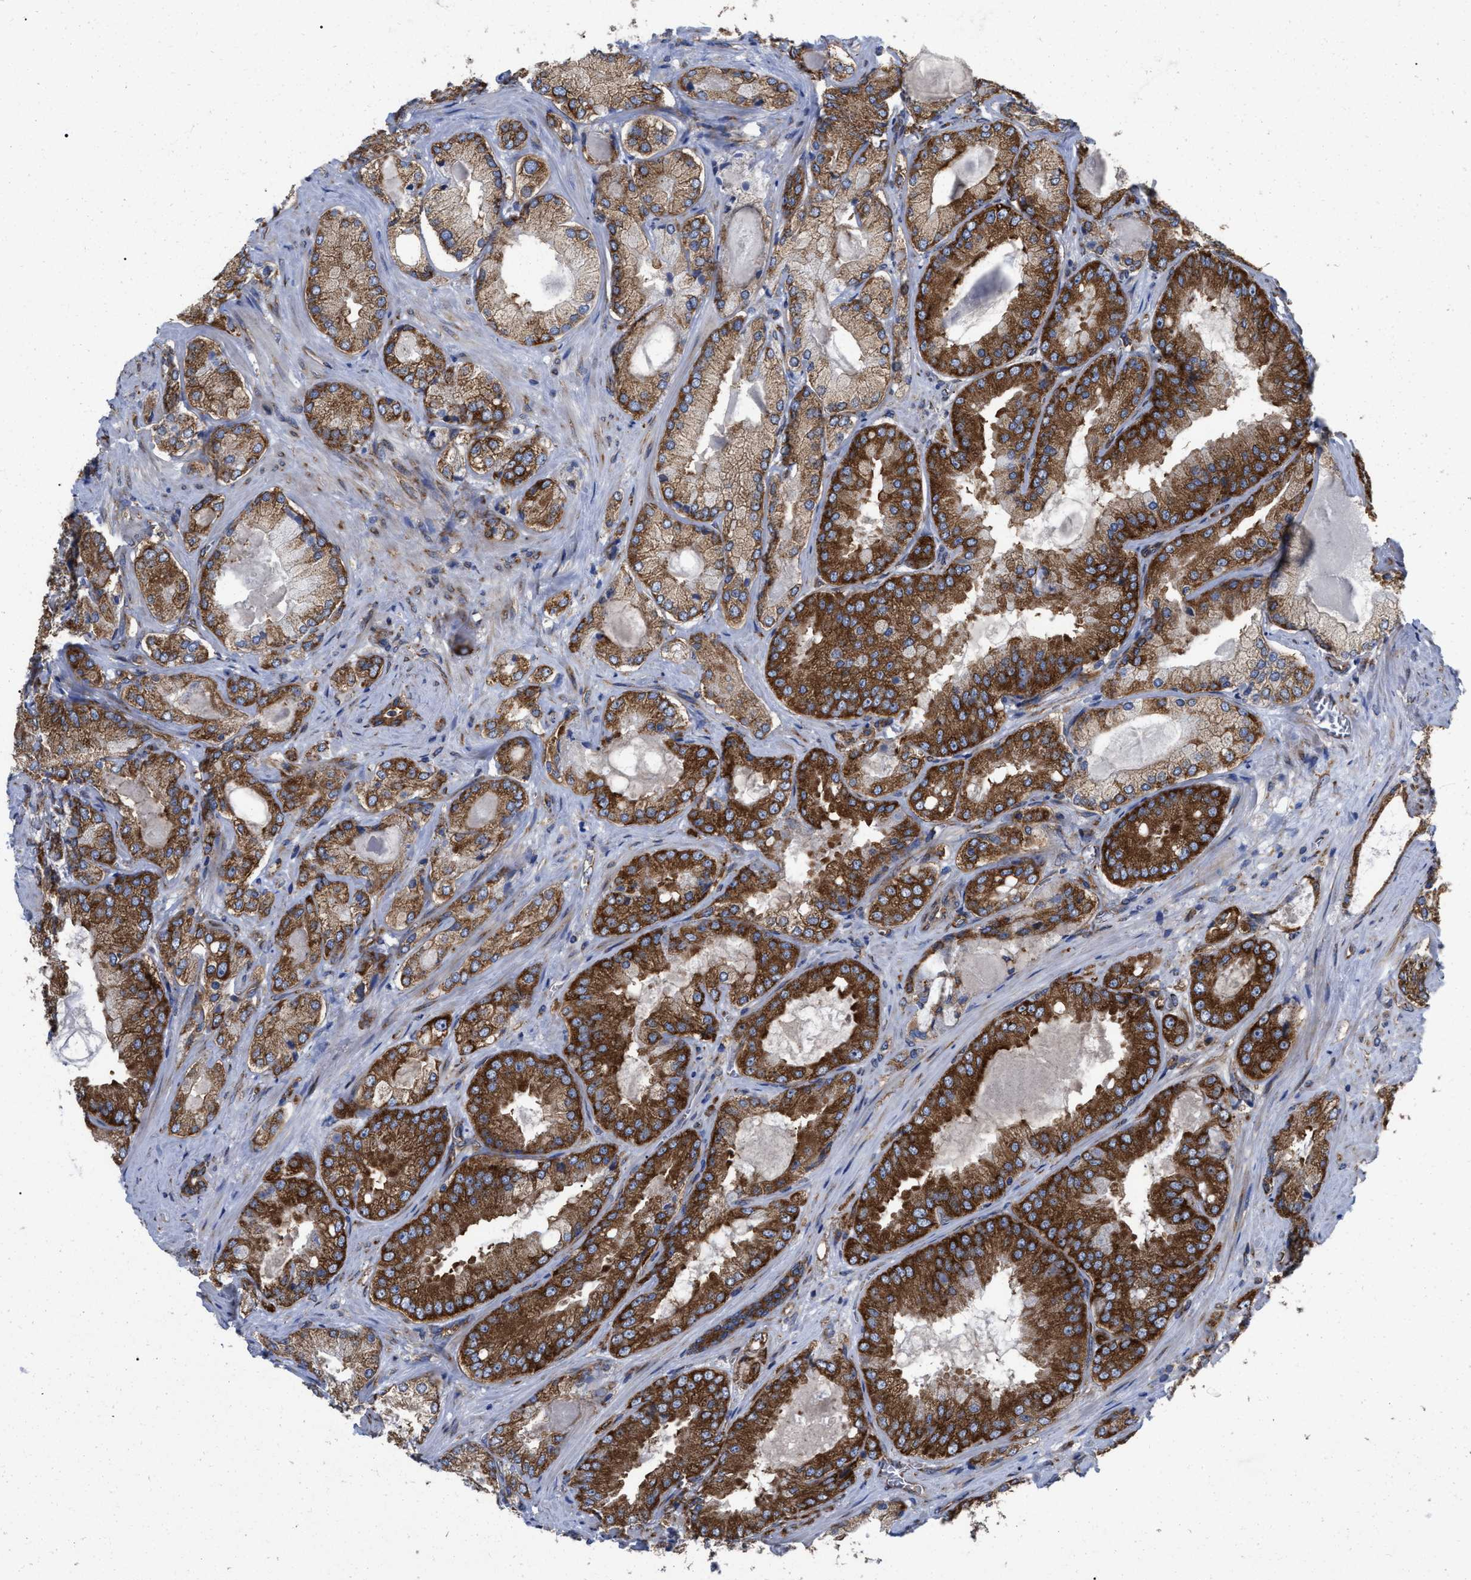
{"staining": {"intensity": "strong", "quantity": ">75%", "location": "cytoplasmic/membranous"}, "tissue": "prostate cancer", "cell_type": "Tumor cells", "image_type": "cancer", "snomed": [{"axis": "morphology", "description": "Adenocarcinoma, Low grade"}, {"axis": "topography", "description": "Prostate"}], "caption": "High-magnification brightfield microscopy of prostate cancer (low-grade adenocarcinoma) stained with DAB (brown) and counterstained with hematoxylin (blue). tumor cells exhibit strong cytoplasmic/membranous positivity is present in about>75% of cells.", "gene": "FAM120A", "patient": {"sex": "male", "age": 65}}